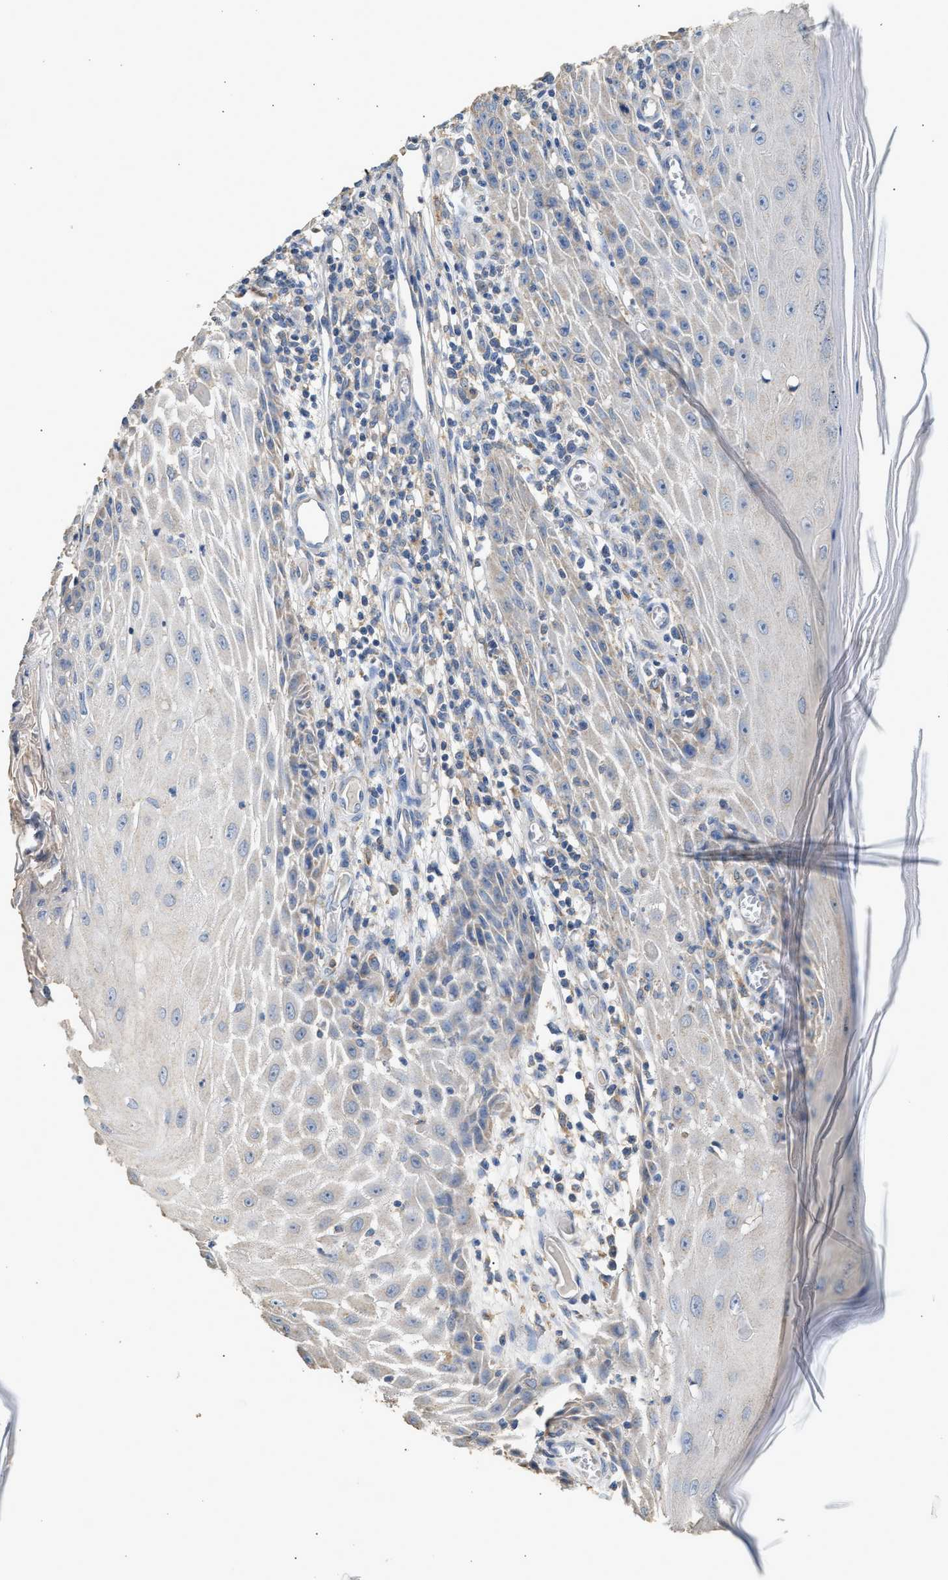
{"staining": {"intensity": "negative", "quantity": "none", "location": "none"}, "tissue": "skin cancer", "cell_type": "Tumor cells", "image_type": "cancer", "snomed": [{"axis": "morphology", "description": "Squamous cell carcinoma, NOS"}, {"axis": "topography", "description": "Skin"}], "caption": "High magnification brightfield microscopy of skin cancer (squamous cell carcinoma) stained with DAB (brown) and counterstained with hematoxylin (blue): tumor cells show no significant expression.", "gene": "WDR31", "patient": {"sex": "female", "age": 73}}